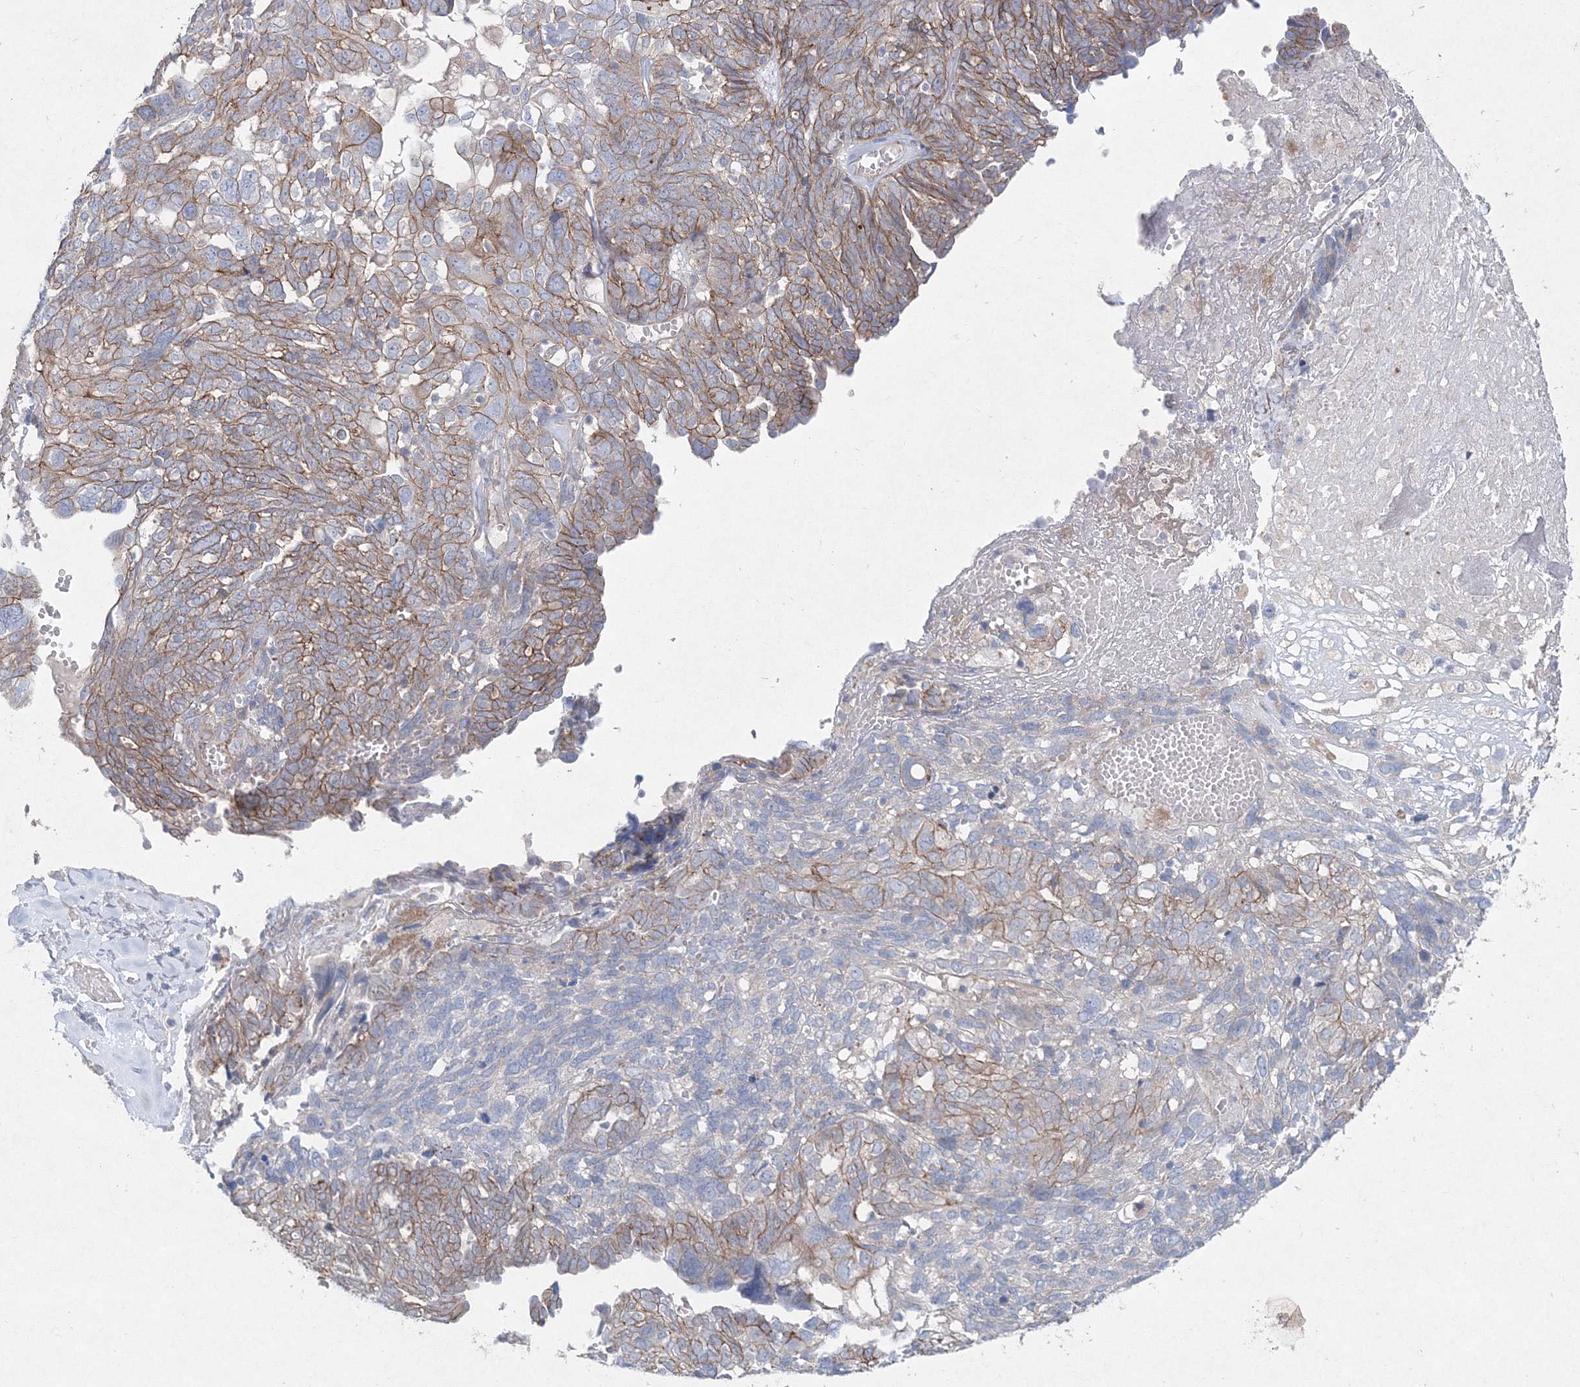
{"staining": {"intensity": "moderate", "quantity": "25%-75%", "location": "cytoplasmic/membranous"}, "tissue": "ovarian cancer", "cell_type": "Tumor cells", "image_type": "cancer", "snomed": [{"axis": "morphology", "description": "Cystadenocarcinoma, serous, NOS"}, {"axis": "topography", "description": "Ovary"}], "caption": "Ovarian cancer stained for a protein exhibits moderate cytoplasmic/membranous positivity in tumor cells.", "gene": "NAA40", "patient": {"sex": "female", "age": 79}}